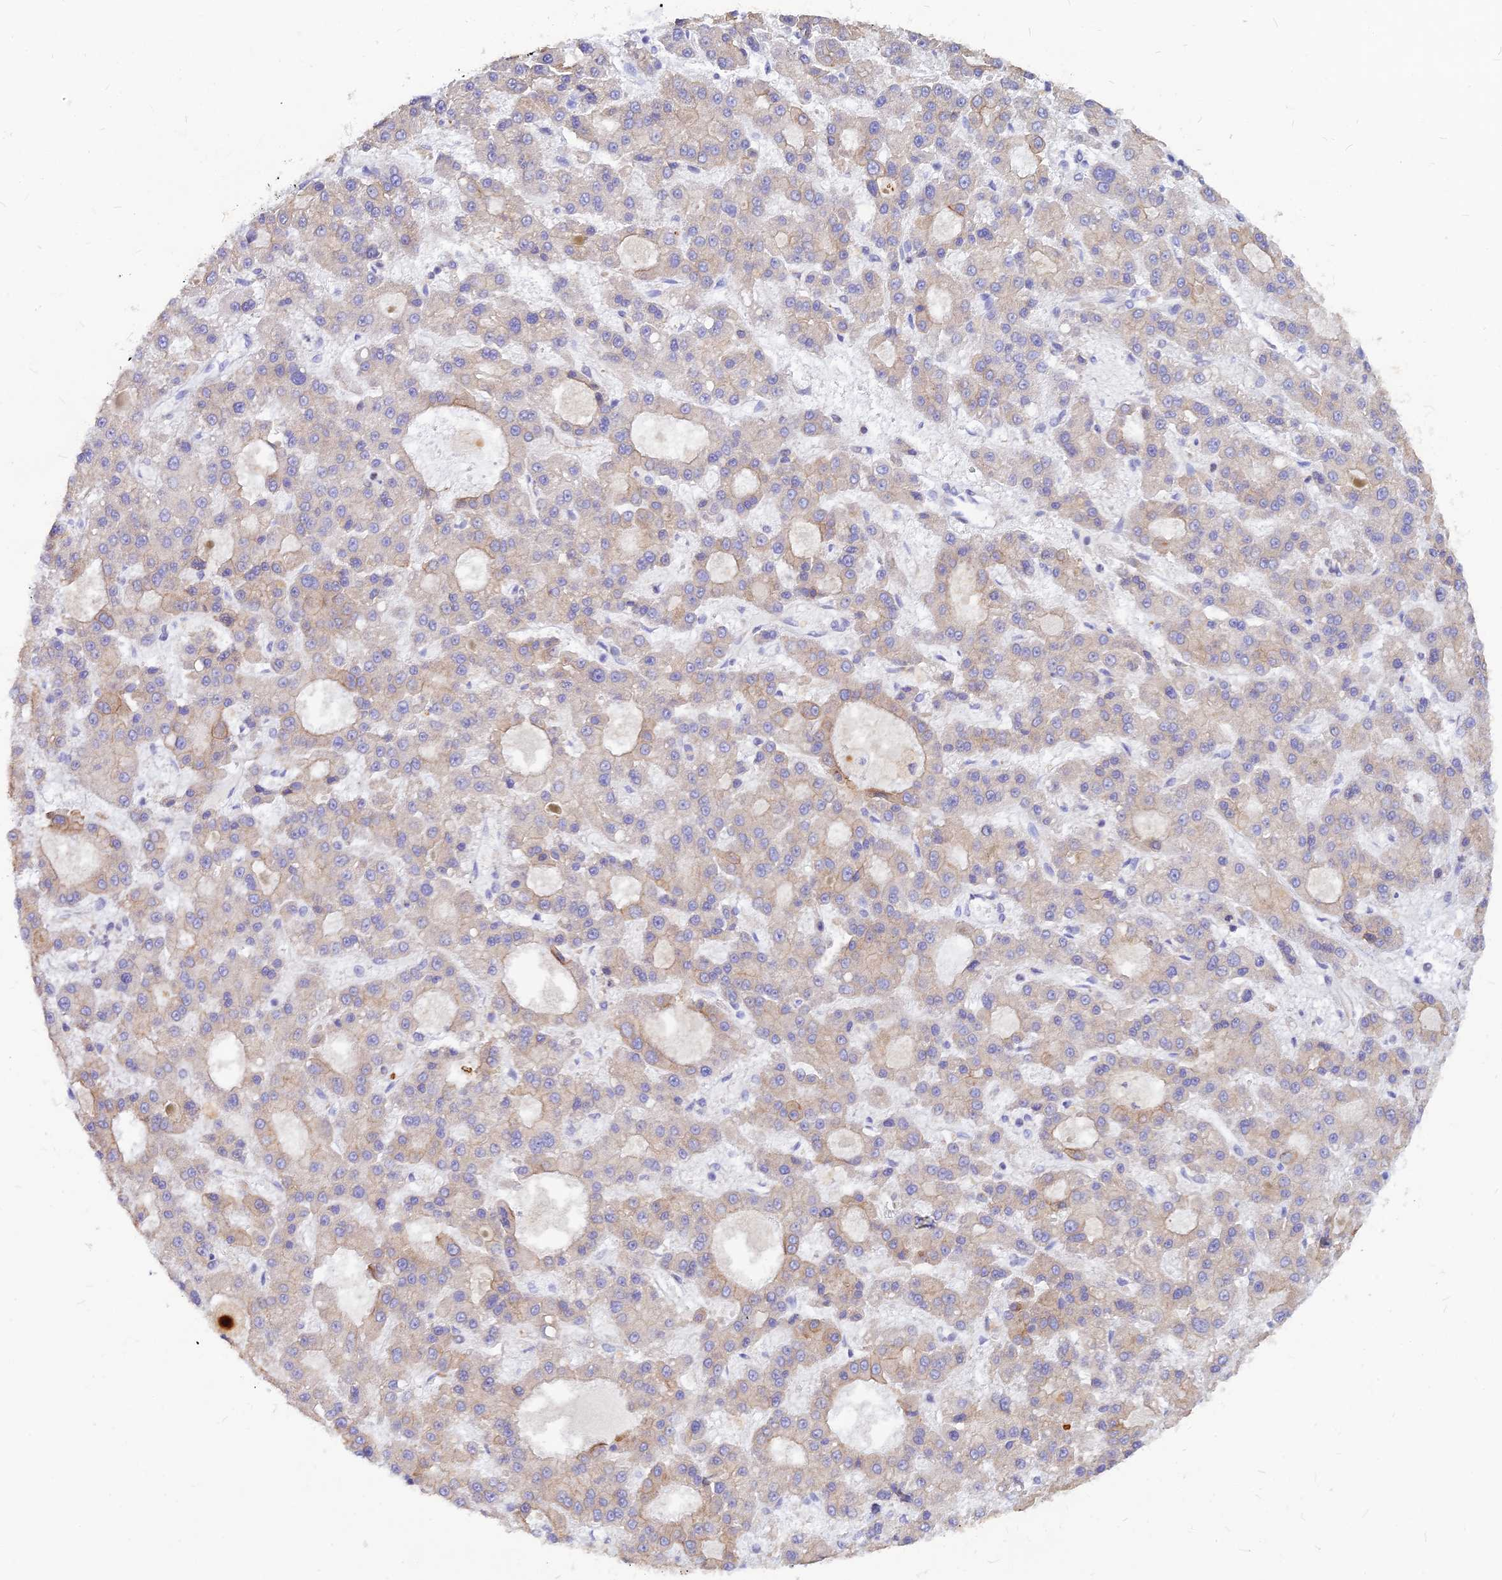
{"staining": {"intensity": "weak", "quantity": "<25%", "location": "cytoplasmic/membranous"}, "tissue": "liver cancer", "cell_type": "Tumor cells", "image_type": "cancer", "snomed": [{"axis": "morphology", "description": "Carcinoma, Hepatocellular, NOS"}, {"axis": "topography", "description": "Liver"}], "caption": "Histopathology image shows no protein staining in tumor cells of liver cancer (hepatocellular carcinoma) tissue.", "gene": "DENND2D", "patient": {"sex": "male", "age": 70}}